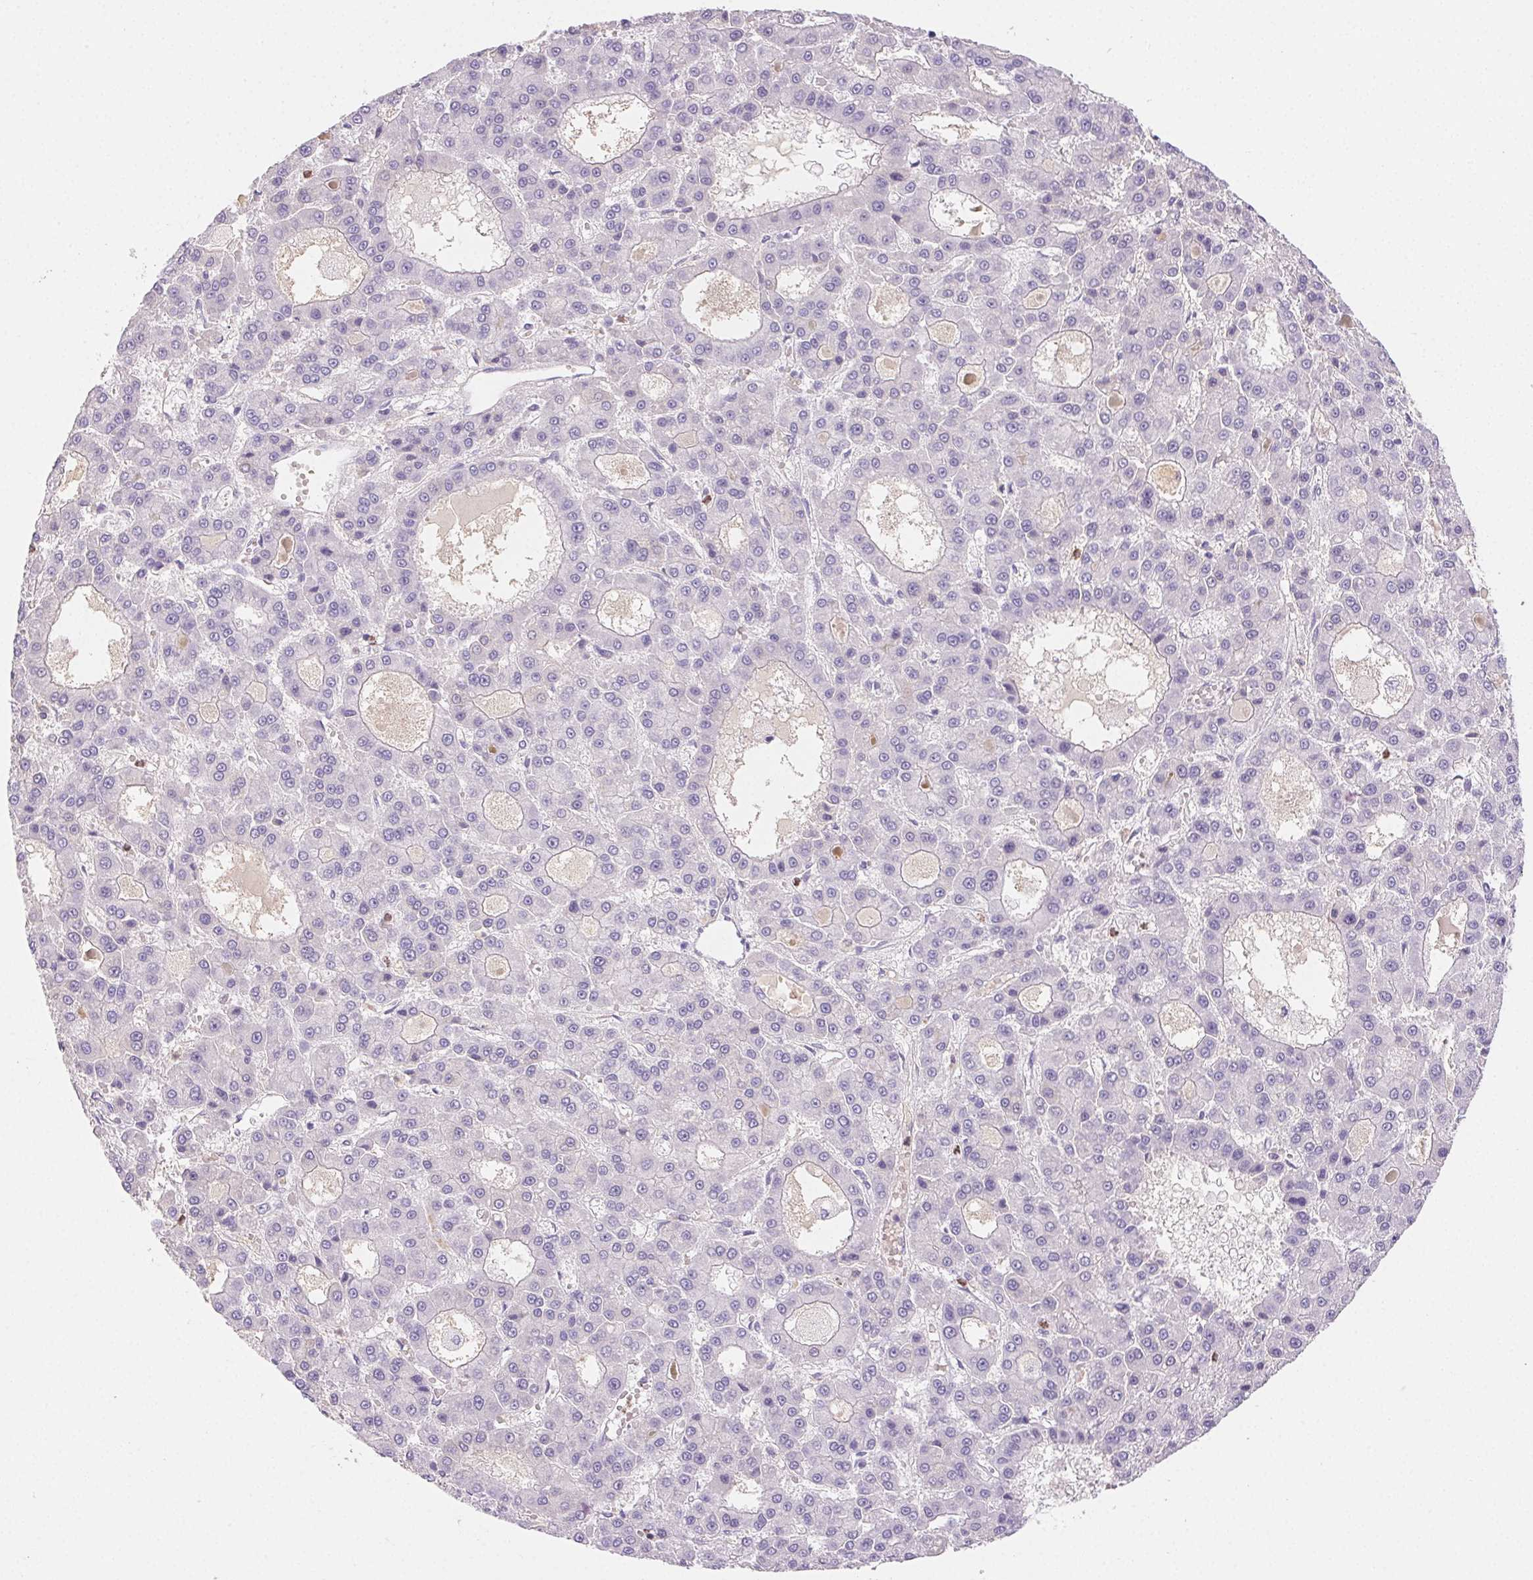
{"staining": {"intensity": "negative", "quantity": "none", "location": "none"}, "tissue": "liver cancer", "cell_type": "Tumor cells", "image_type": "cancer", "snomed": [{"axis": "morphology", "description": "Carcinoma, Hepatocellular, NOS"}, {"axis": "topography", "description": "Liver"}], "caption": "Liver cancer stained for a protein using immunohistochemistry reveals no staining tumor cells.", "gene": "PADI4", "patient": {"sex": "male", "age": 70}}